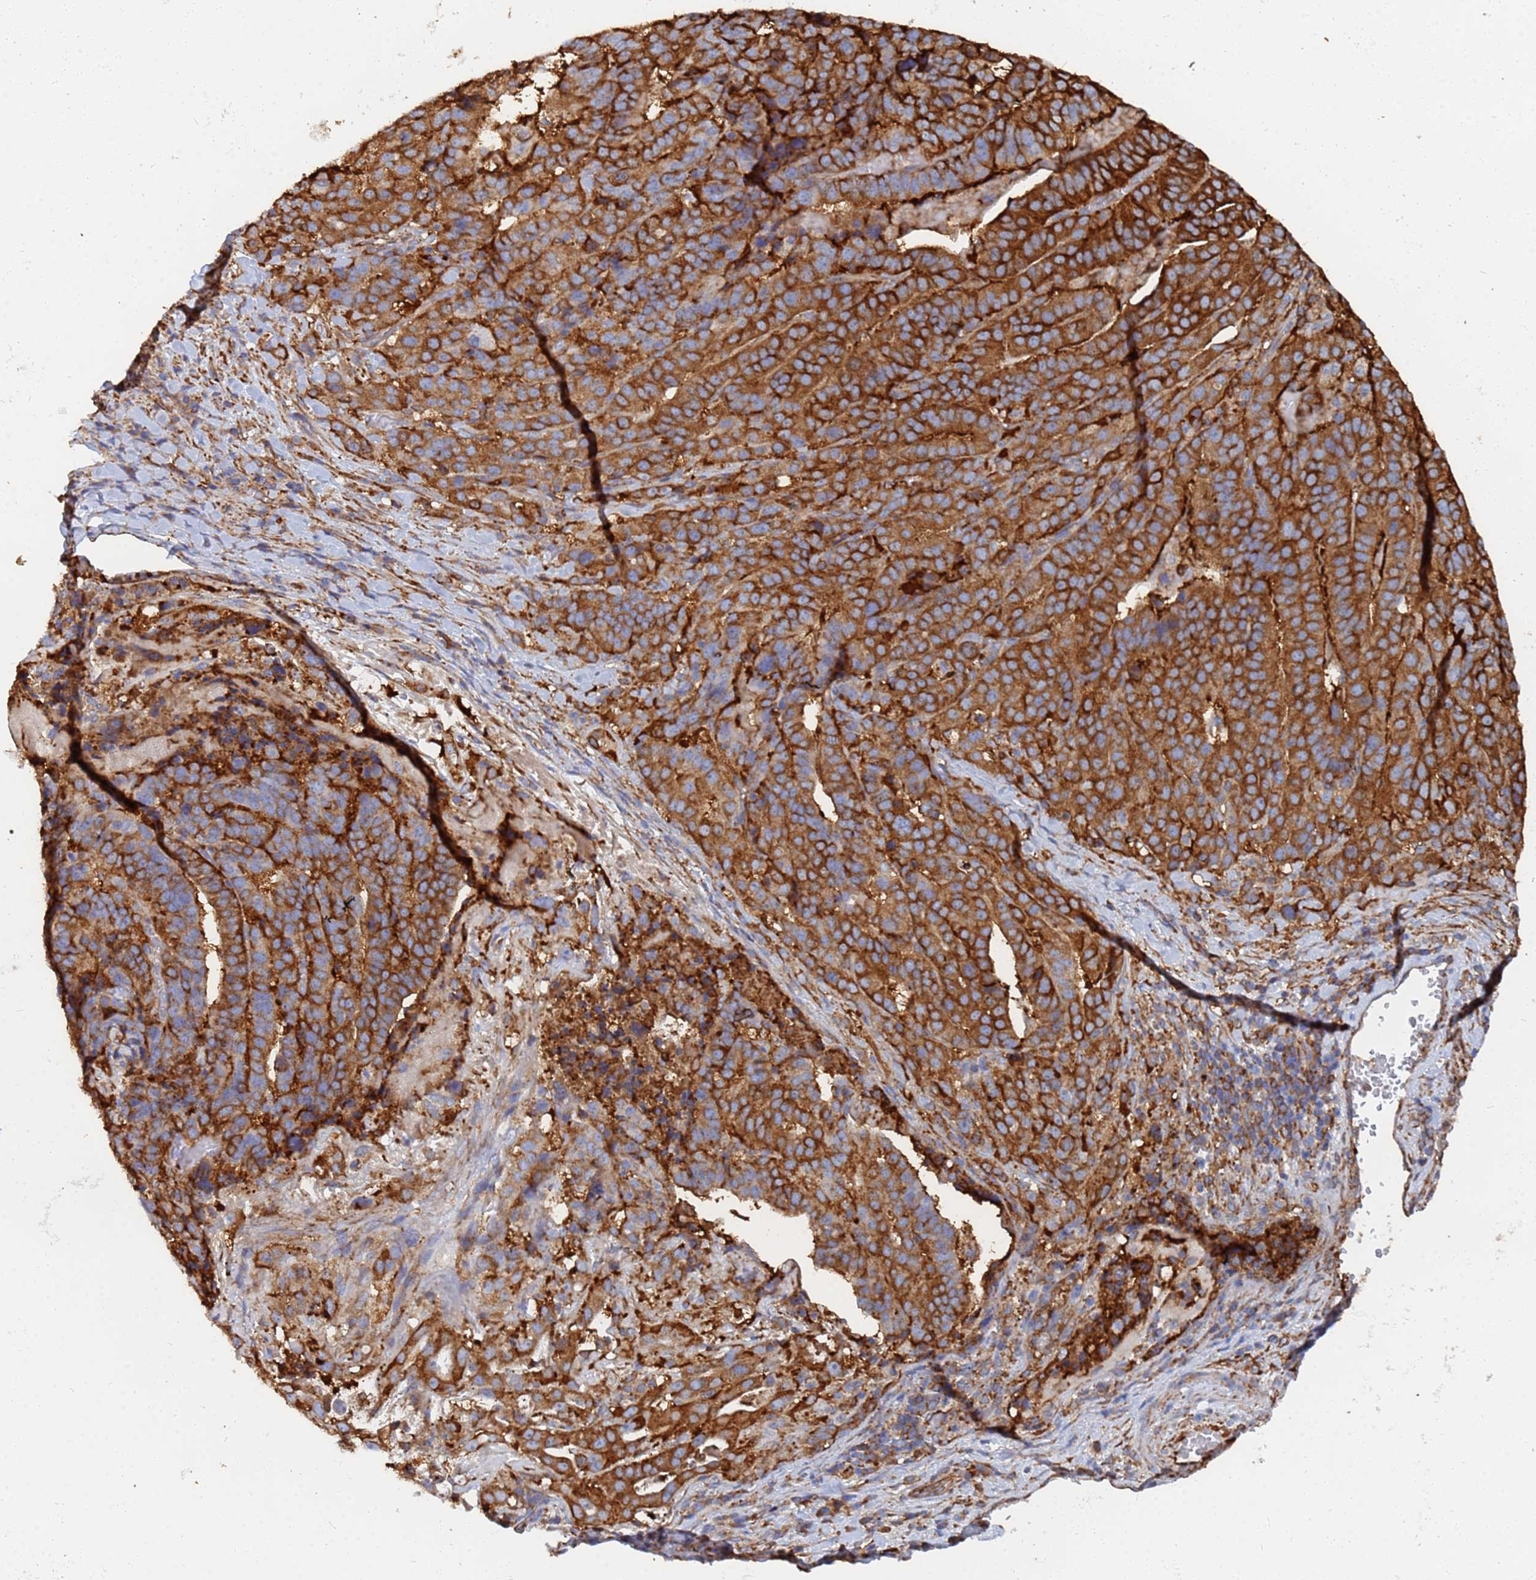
{"staining": {"intensity": "strong", "quantity": ">75%", "location": "cytoplasmic/membranous"}, "tissue": "stomach cancer", "cell_type": "Tumor cells", "image_type": "cancer", "snomed": [{"axis": "morphology", "description": "Adenocarcinoma, NOS"}, {"axis": "topography", "description": "Stomach"}], "caption": "Protein analysis of stomach cancer (adenocarcinoma) tissue exhibits strong cytoplasmic/membranous staining in approximately >75% of tumor cells.", "gene": "GPR42", "patient": {"sex": "male", "age": 48}}